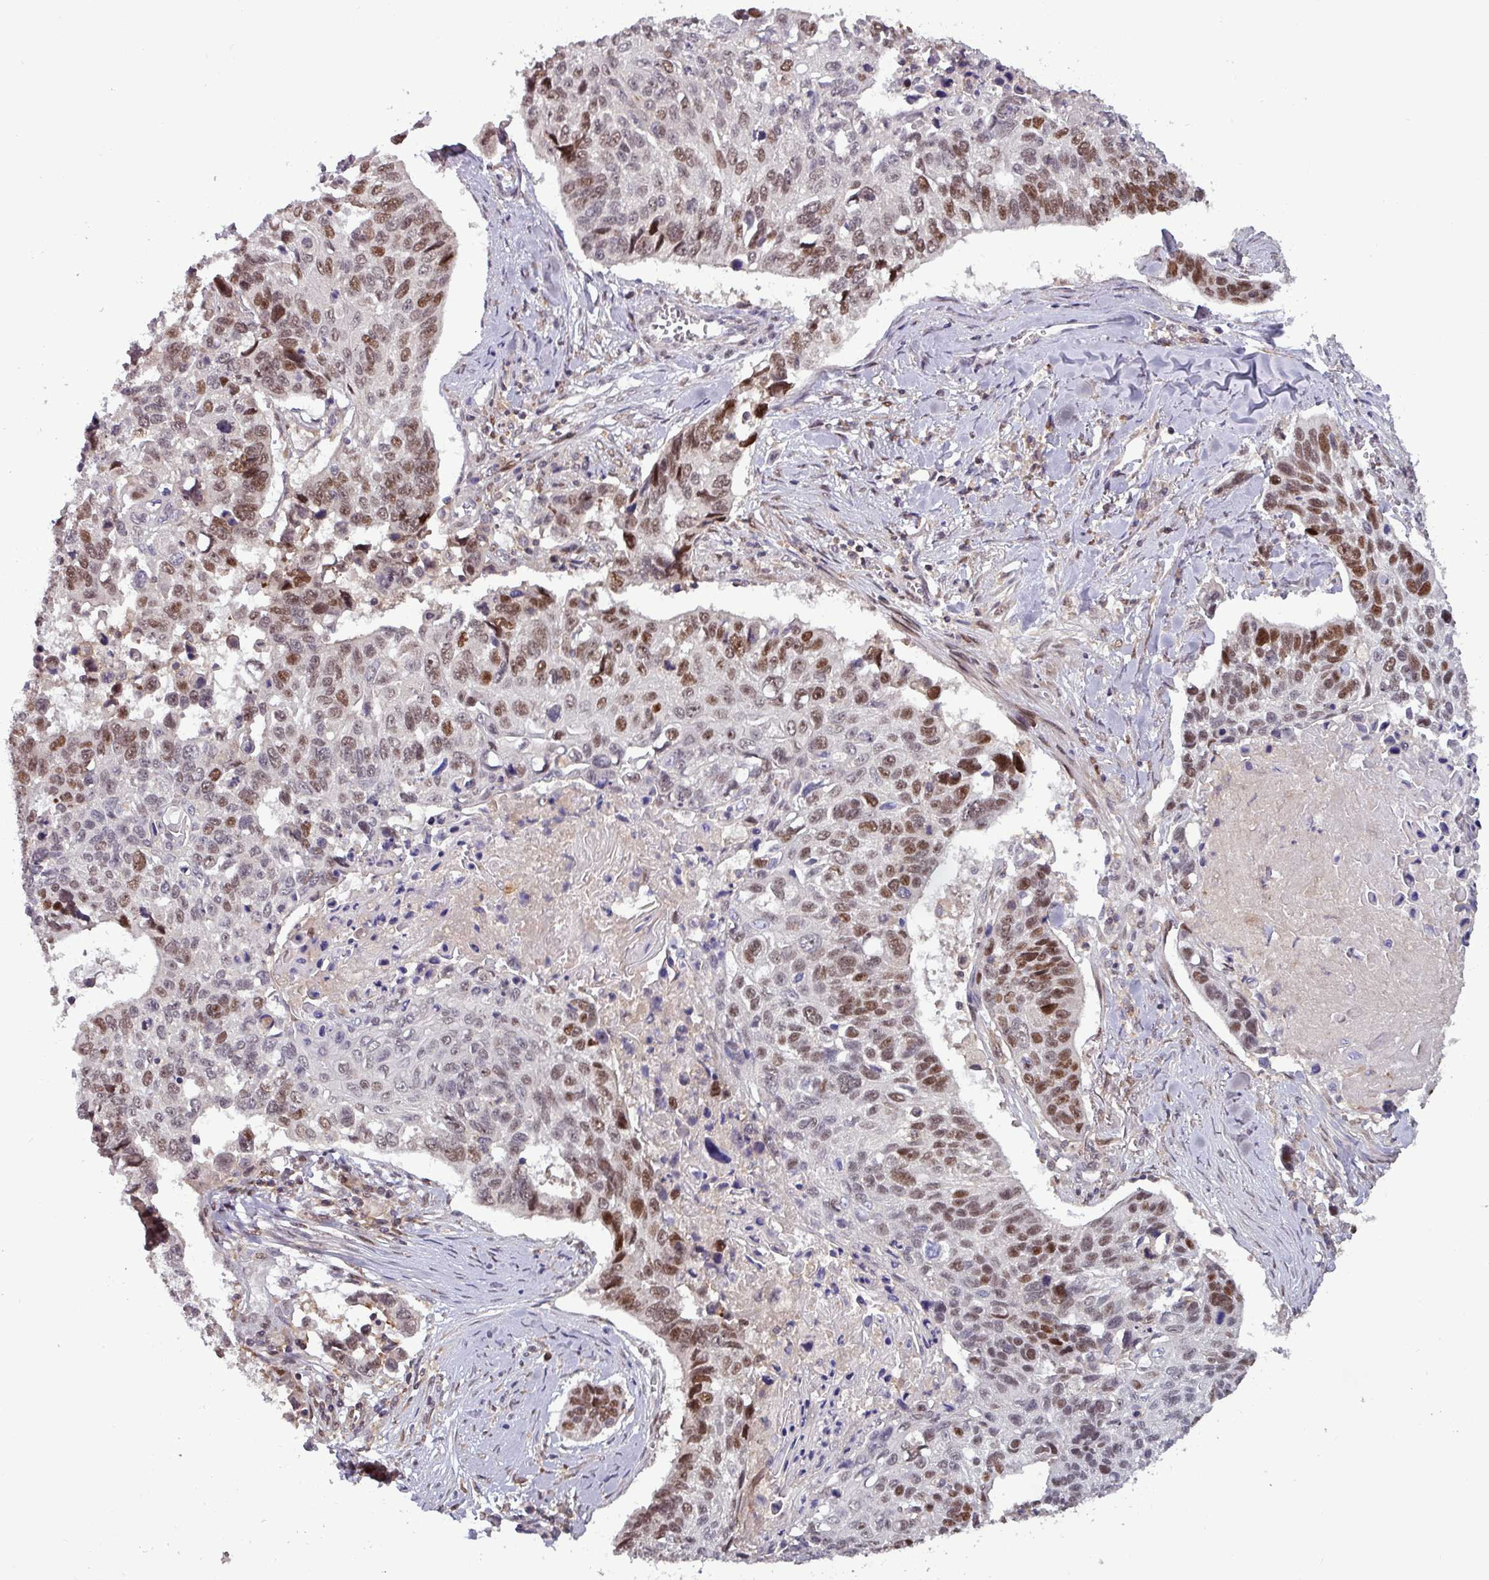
{"staining": {"intensity": "moderate", "quantity": ">75%", "location": "nuclear"}, "tissue": "lung cancer", "cell_type": "Tumor cells", "image_type": "cancer", "snomed": [{"axis": "morphology", "description": "Squamous cell carcinoma, NOS"}, {"axis": "topography", "description": "Lung"}], "caption": "Immunohistochemistry (DAB) staining of human lung cancer demonstrates moderate nuclear protein expression in approximately >75% of tumor cells.", "gene": "PRRX1", "patient": {"sex": "male", "age": 62}}